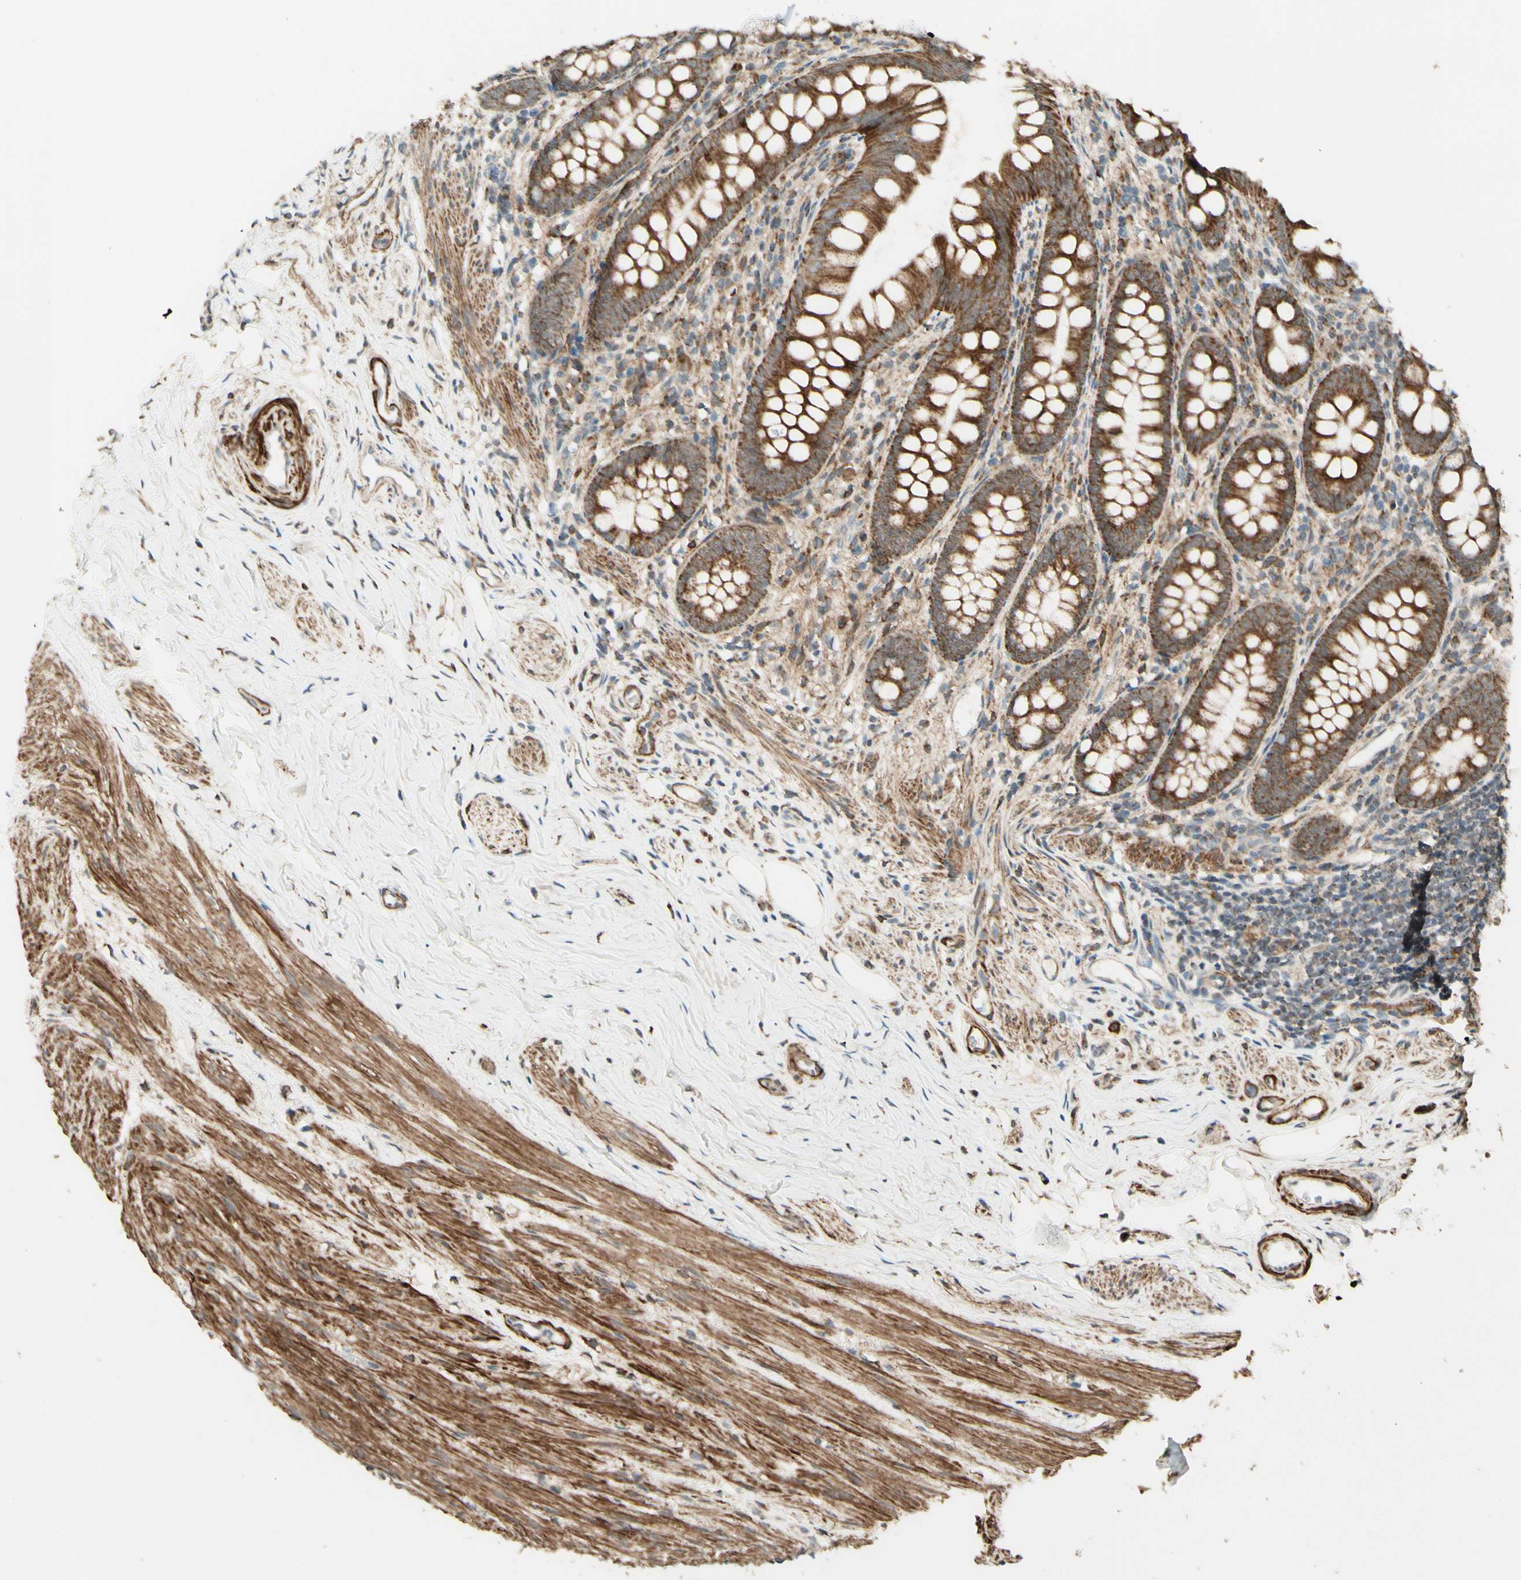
{"staining": {"intensity": "strong", "quantity": ">75%", "location": "cytoplasmic/membranous"}, "tissue": "appendix", "cell_type": "Glandular cells", "image_type": "normal", "snomed": [{"axis": "morphology", "description": "Normal tissue, NOS"}, {"axis": "topography", "description": "Appendix"}], "caption": "The immunohistochemical stain shows strong cytoplasmic/membranous staining in glandular cells of normal appendix. The protein of interest is shown in brown color, while the nuclei are stained blue.", "gene": "DHRS3", "patient": {"sex": "female", "age": 77}}